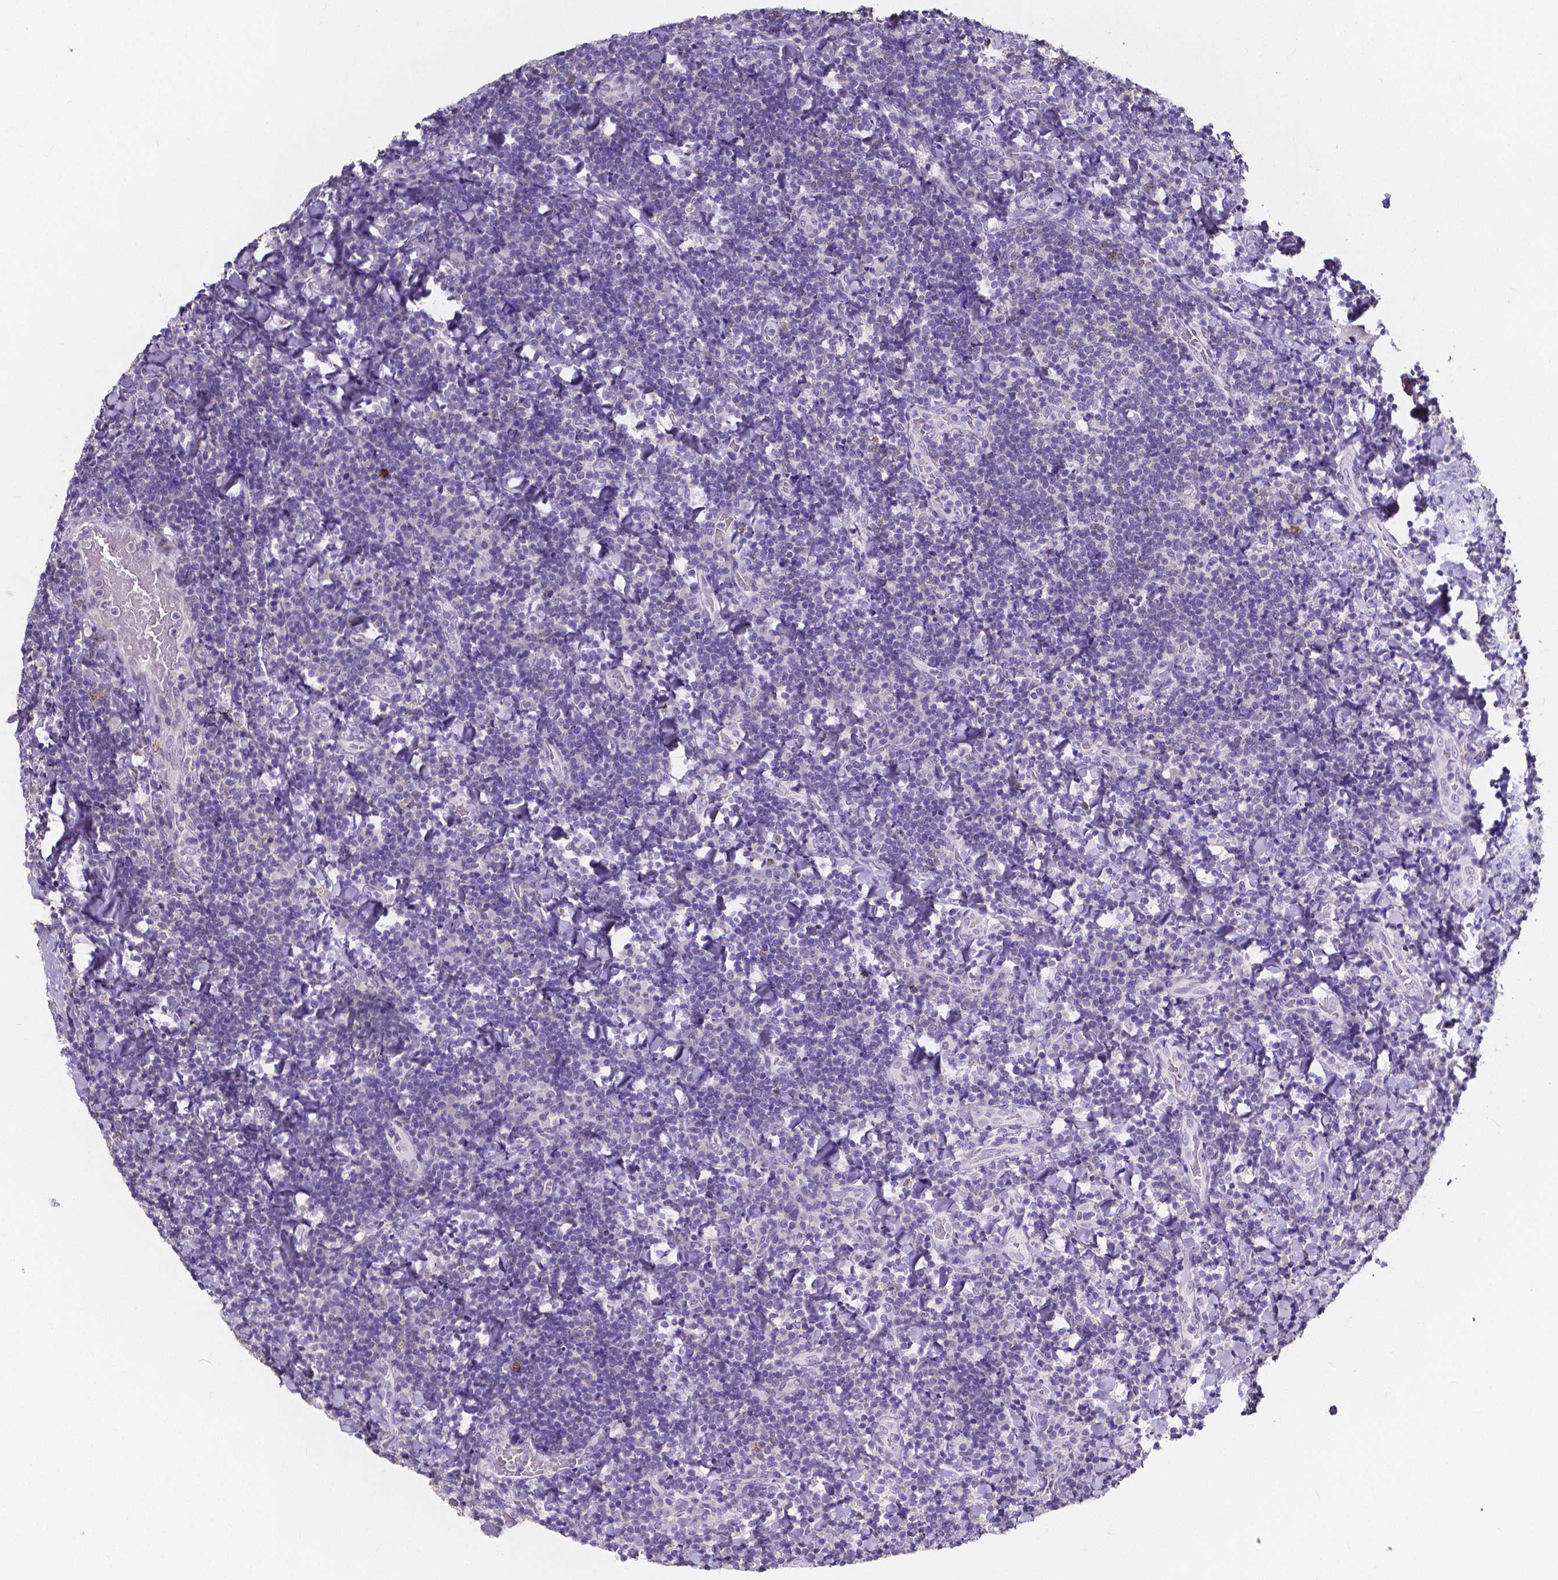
{"staining": {"intensity": "negative", "quantity": "none", "location": "none"}, "tissue": "tonsil", "cell_type": "Germinal center cells", "image_type": "normal", "snomed": [{"axis": "morphology", "description": "Normal tissue, NOS"}, {"axis": "topography", "description": "Tonsil"}], "caption": "Image shows no protein staining in germinal center cells of unremarkable tonsil. (Immunohistochemistry, brightfield microscopy, high magnification).", "gene": "ACP5", "patient": {"sex": "male", "age": 17}}